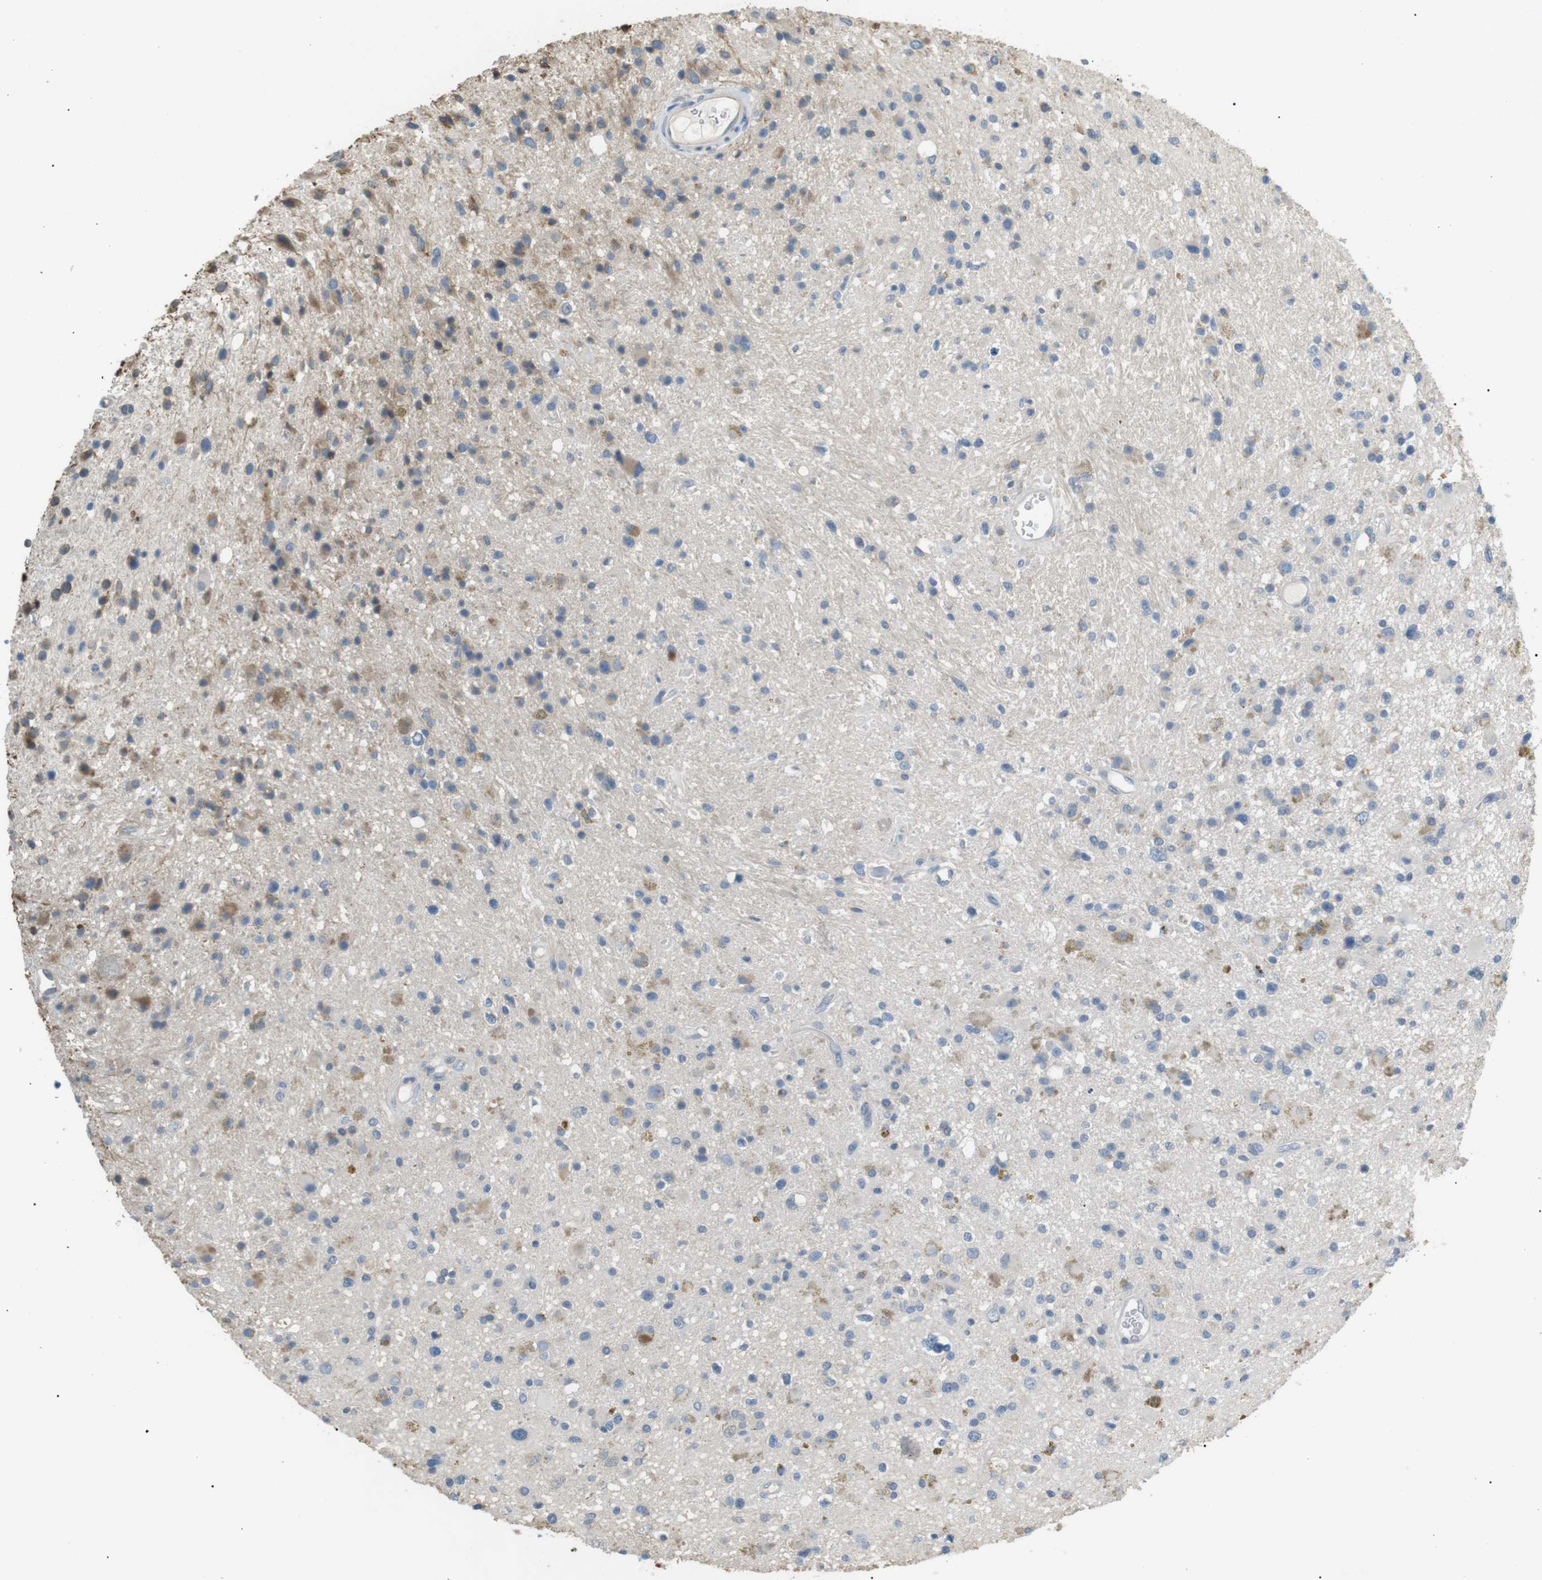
{"staining": {"intensity": "moderate", "quantity": "<25%", "location": "cytoplasmic/membranous"}, "tissue": "glioma", "cell_type": "Tumor cells", "image_type": "cancer", "snomed": [{"axis": "morphology", "description": "Glioma, malignant, High grade"}, {"axis": "topography", "description": "Brain"}], "caption": "An immunohistochemistry micrograph of tumor tissue is shown. Protein staining in brown shows moderate cytoplasmic/membranous positivity in glioma within tumor cells. (Brightfield microscopy of DAB IHC at high magnification).", "gene": "CDH26", "patient": {"sex": "male", "age": 33}}